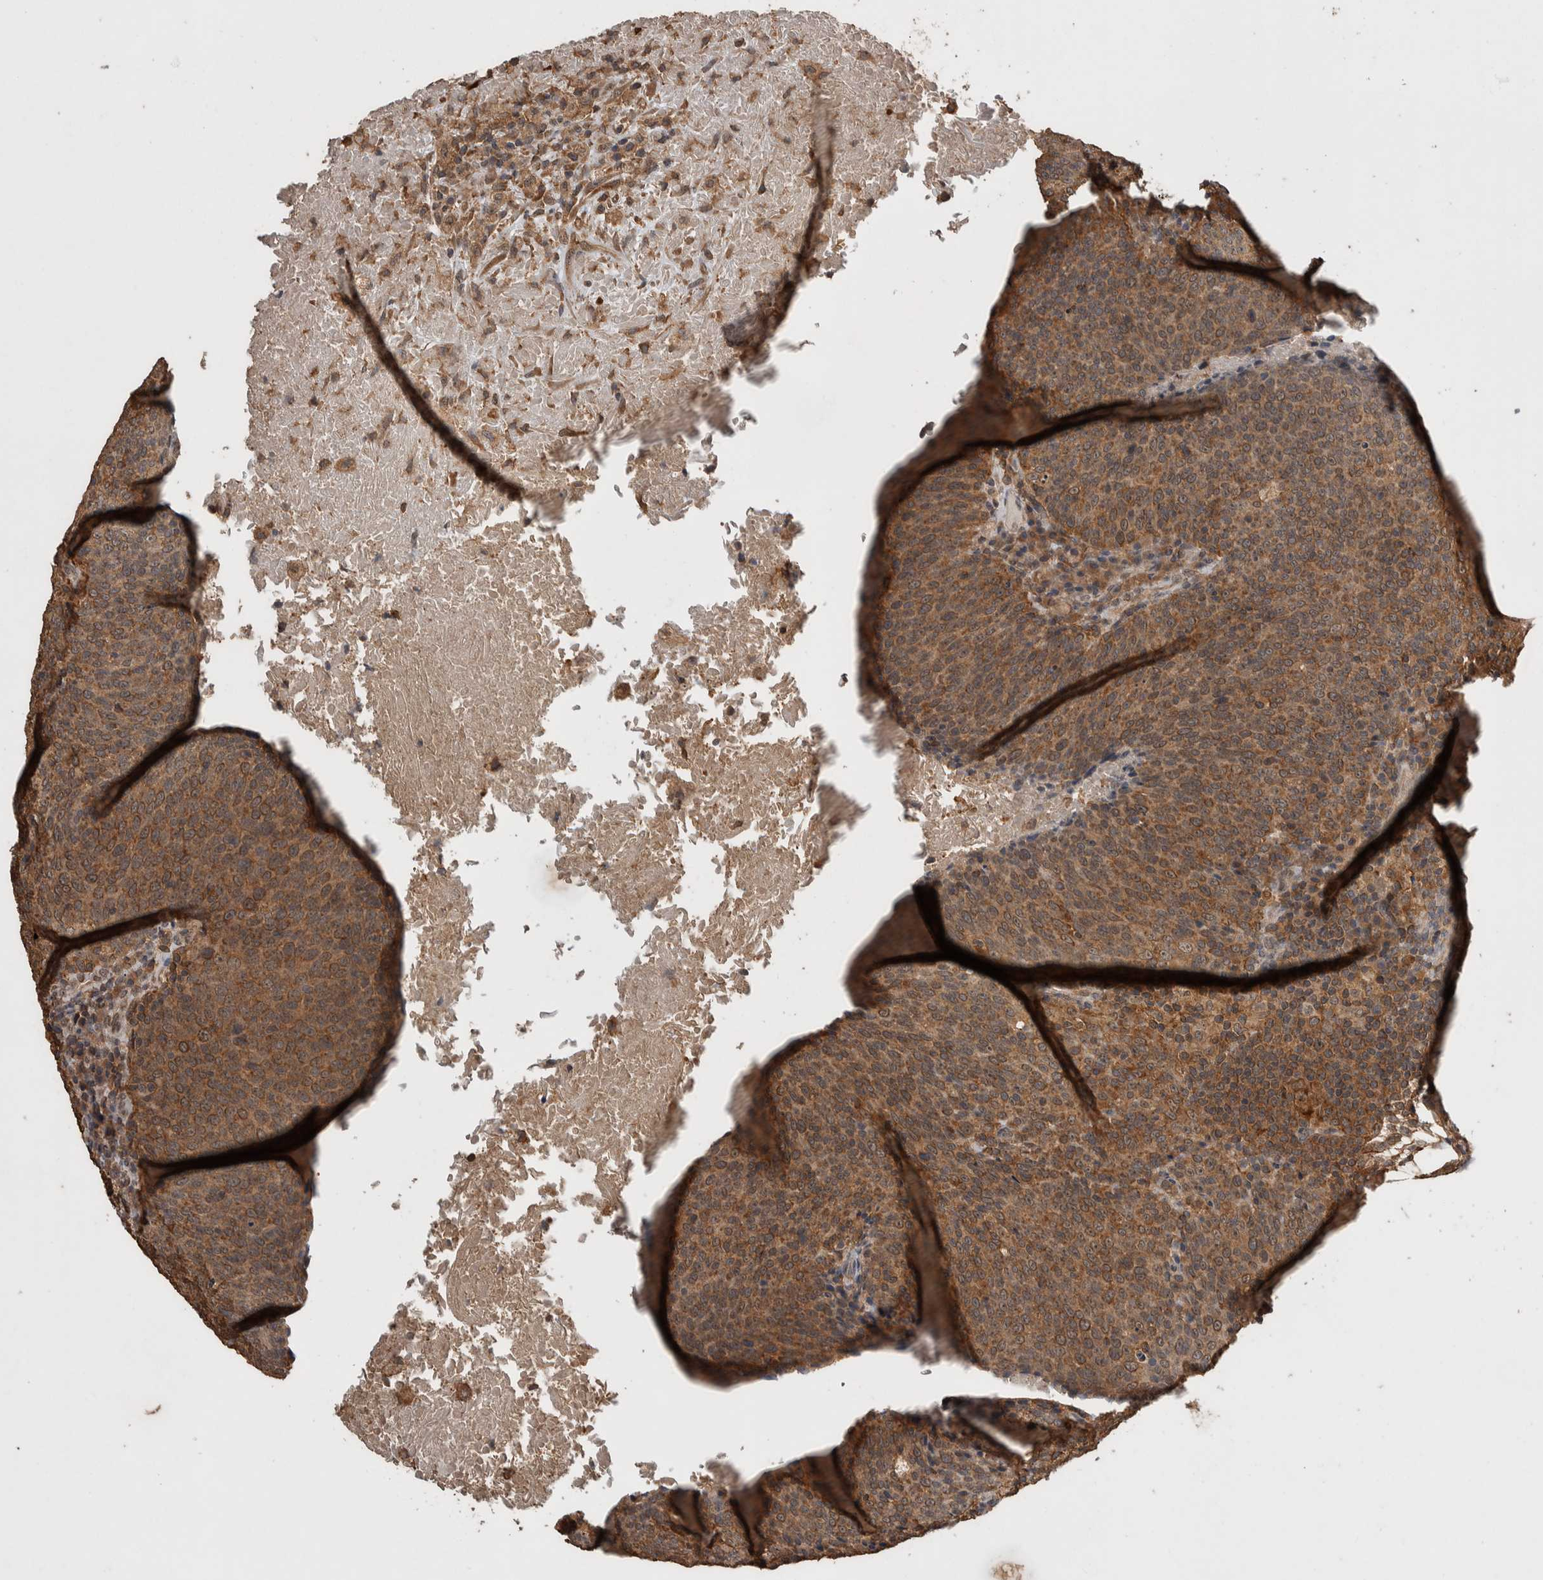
{"staining": {"intensity": "moderate", "quantity": ">75%", "location": "cytoplasmic/membranous,nuclear"}, "tissue": "head and neck cancer", "cell_type": "Tumor cells", "image_type": "cancer", "snomed": [{"axis": "morphology", "description": "Squamous cell carcinoma, NOS"}, {"axis": "morphology", "description": "Squamous cell carcinoma, metastatic, NOS"}, {"axis": "topography", "description": "Lymph node"}, {"axis": "topography", "description": "Head-Neck"}], "caption": "A medium amount of moderate cytoplasmic/membranous and nuclear staining is appreciated in about >75% of tumor cells in head and neck cancer tissue.", "gene": "DVL2", "patient": {"sex": "male", "age": 62}}